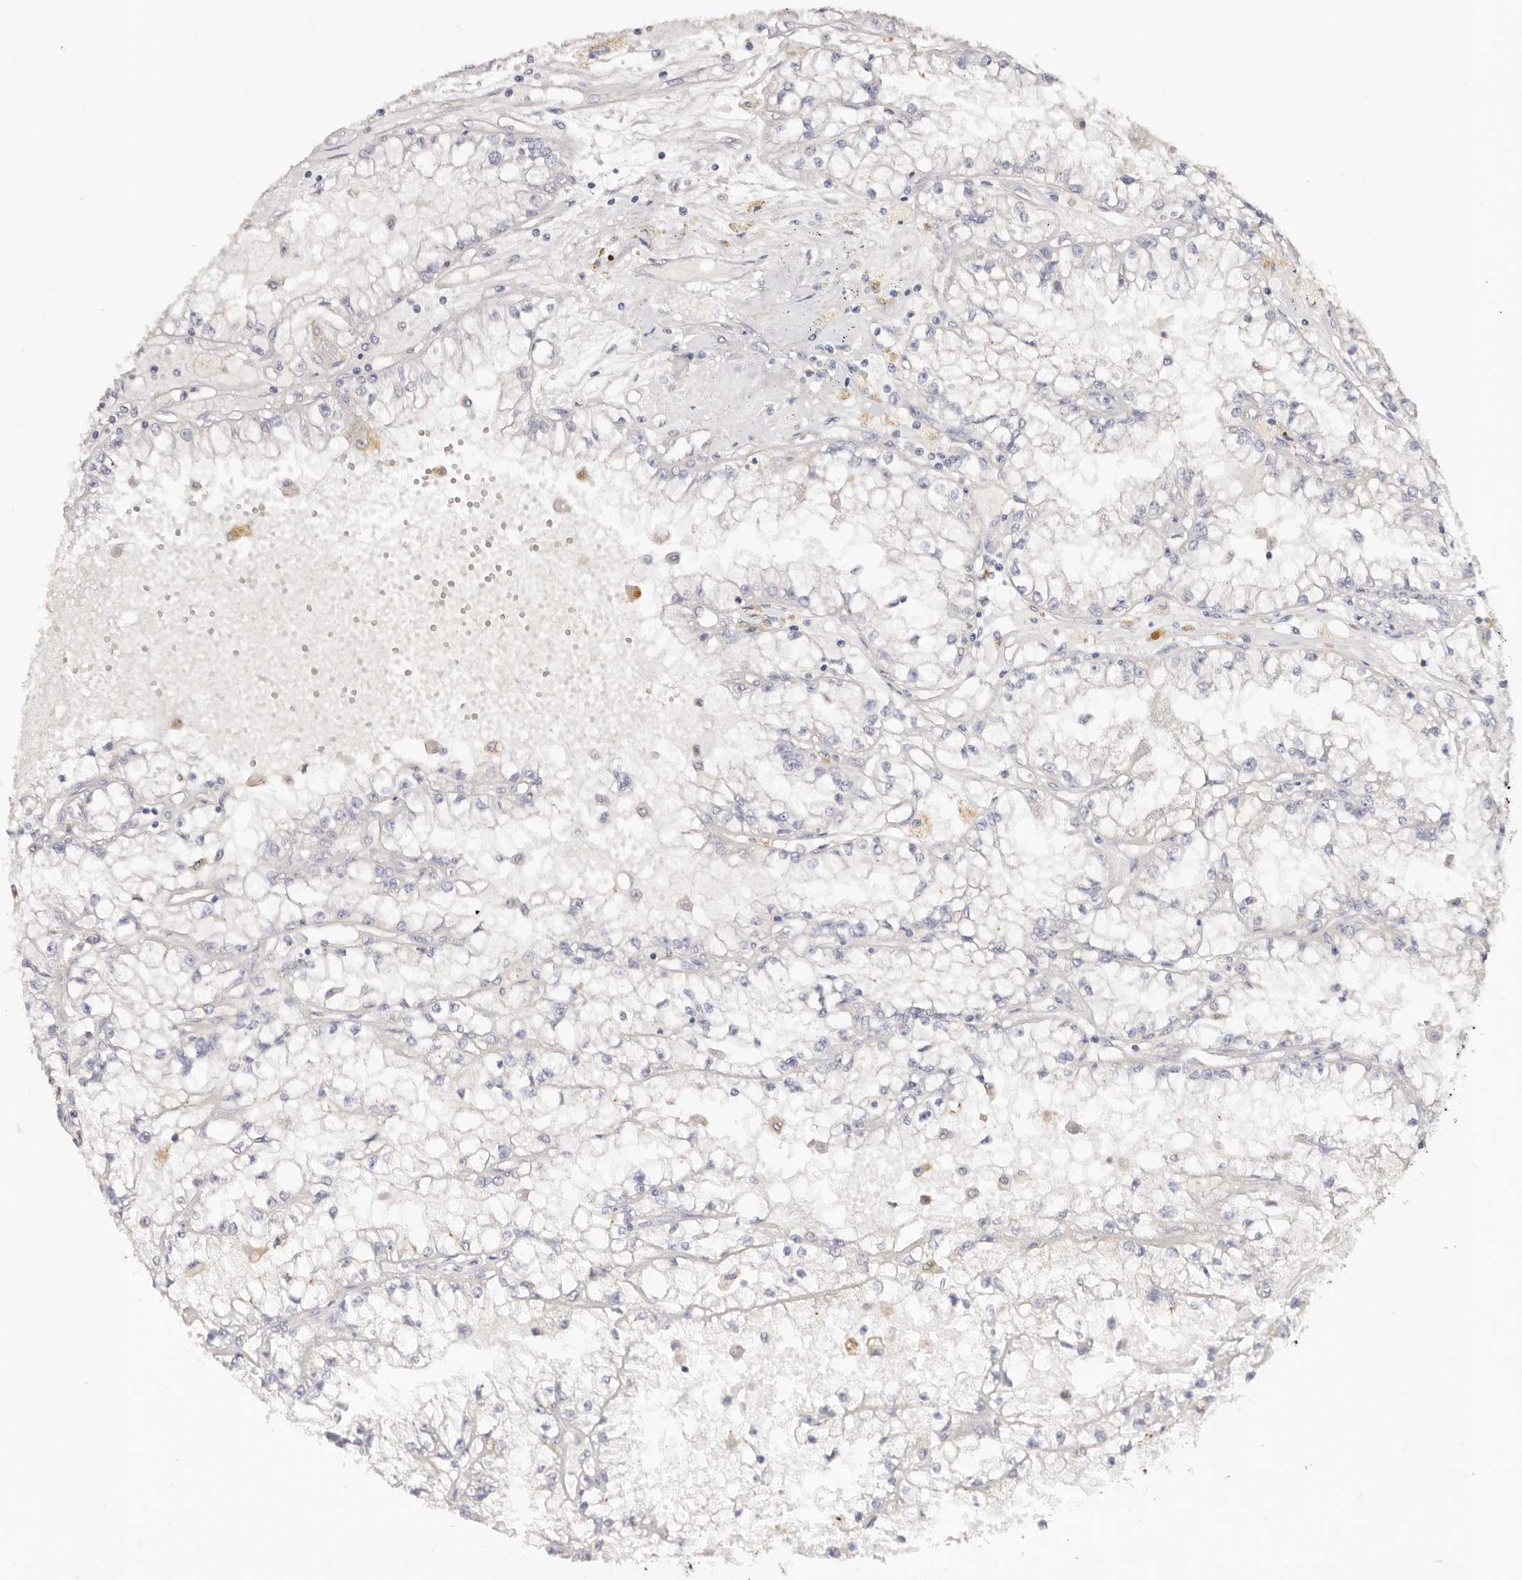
{"staining": {"intensity": "negative", "quantity": "none", "location": "none"}, "tissue": "renal cancer", "cell_type": "Tumor cells", "image_type": "cancer", "snomed": [{"axis": "morphology", "description": "Adenocarcinoma, NOS"}, {"axis": "topography", "description": "Kidney"}], "caption": "Adenocarcinoma (renal) was stained to show a protein in brown. There is no significant staining in tumor cells. (Stains: DAB (3,3'-diaminobenzidine) immunohistochemistry with hematoxylin counter stain, Microscopy: brightfield microscopy at high magnification).", "gene": "VIPAS39", "patient": {"sex": "male", "age": 56}}